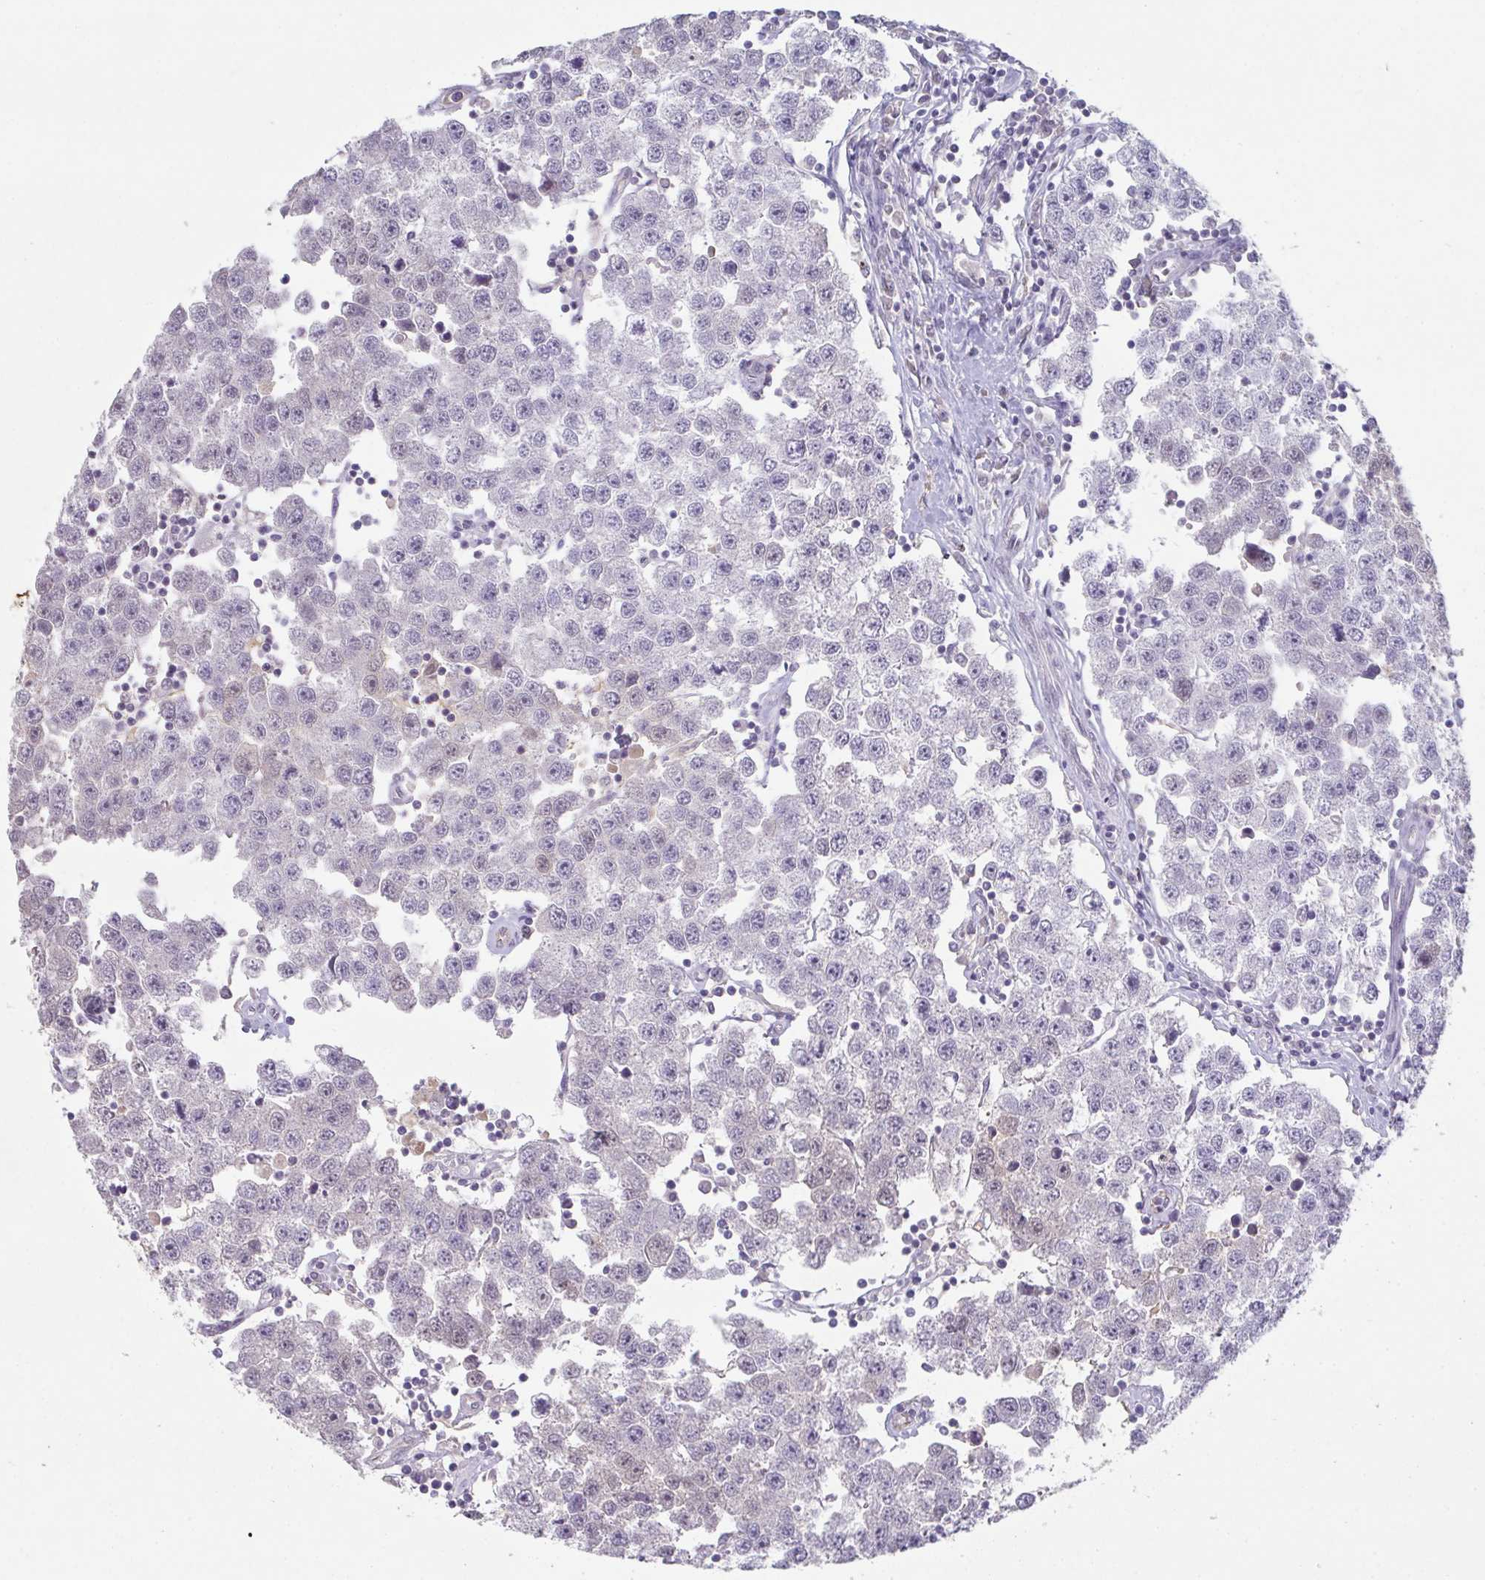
{"staining": {"intensity": "negative", "quantity": "none", "location": "none"}, "tissue": "testis cancer", "cell_type": "Tumor cells", "image_type": "cancer", "snomed": [{"axis": "morphology", "description": "Seminoma, NOS"}, {"axis": "topography", "description": "Testis"}], "caption": "Micrograph shows no protein expression in tumor cells of testis cancer (seminoma) tissue. Nuclei are stained in blue.", "gene": "ADAM21", "patient": {"sex": "male", "age": 34}}